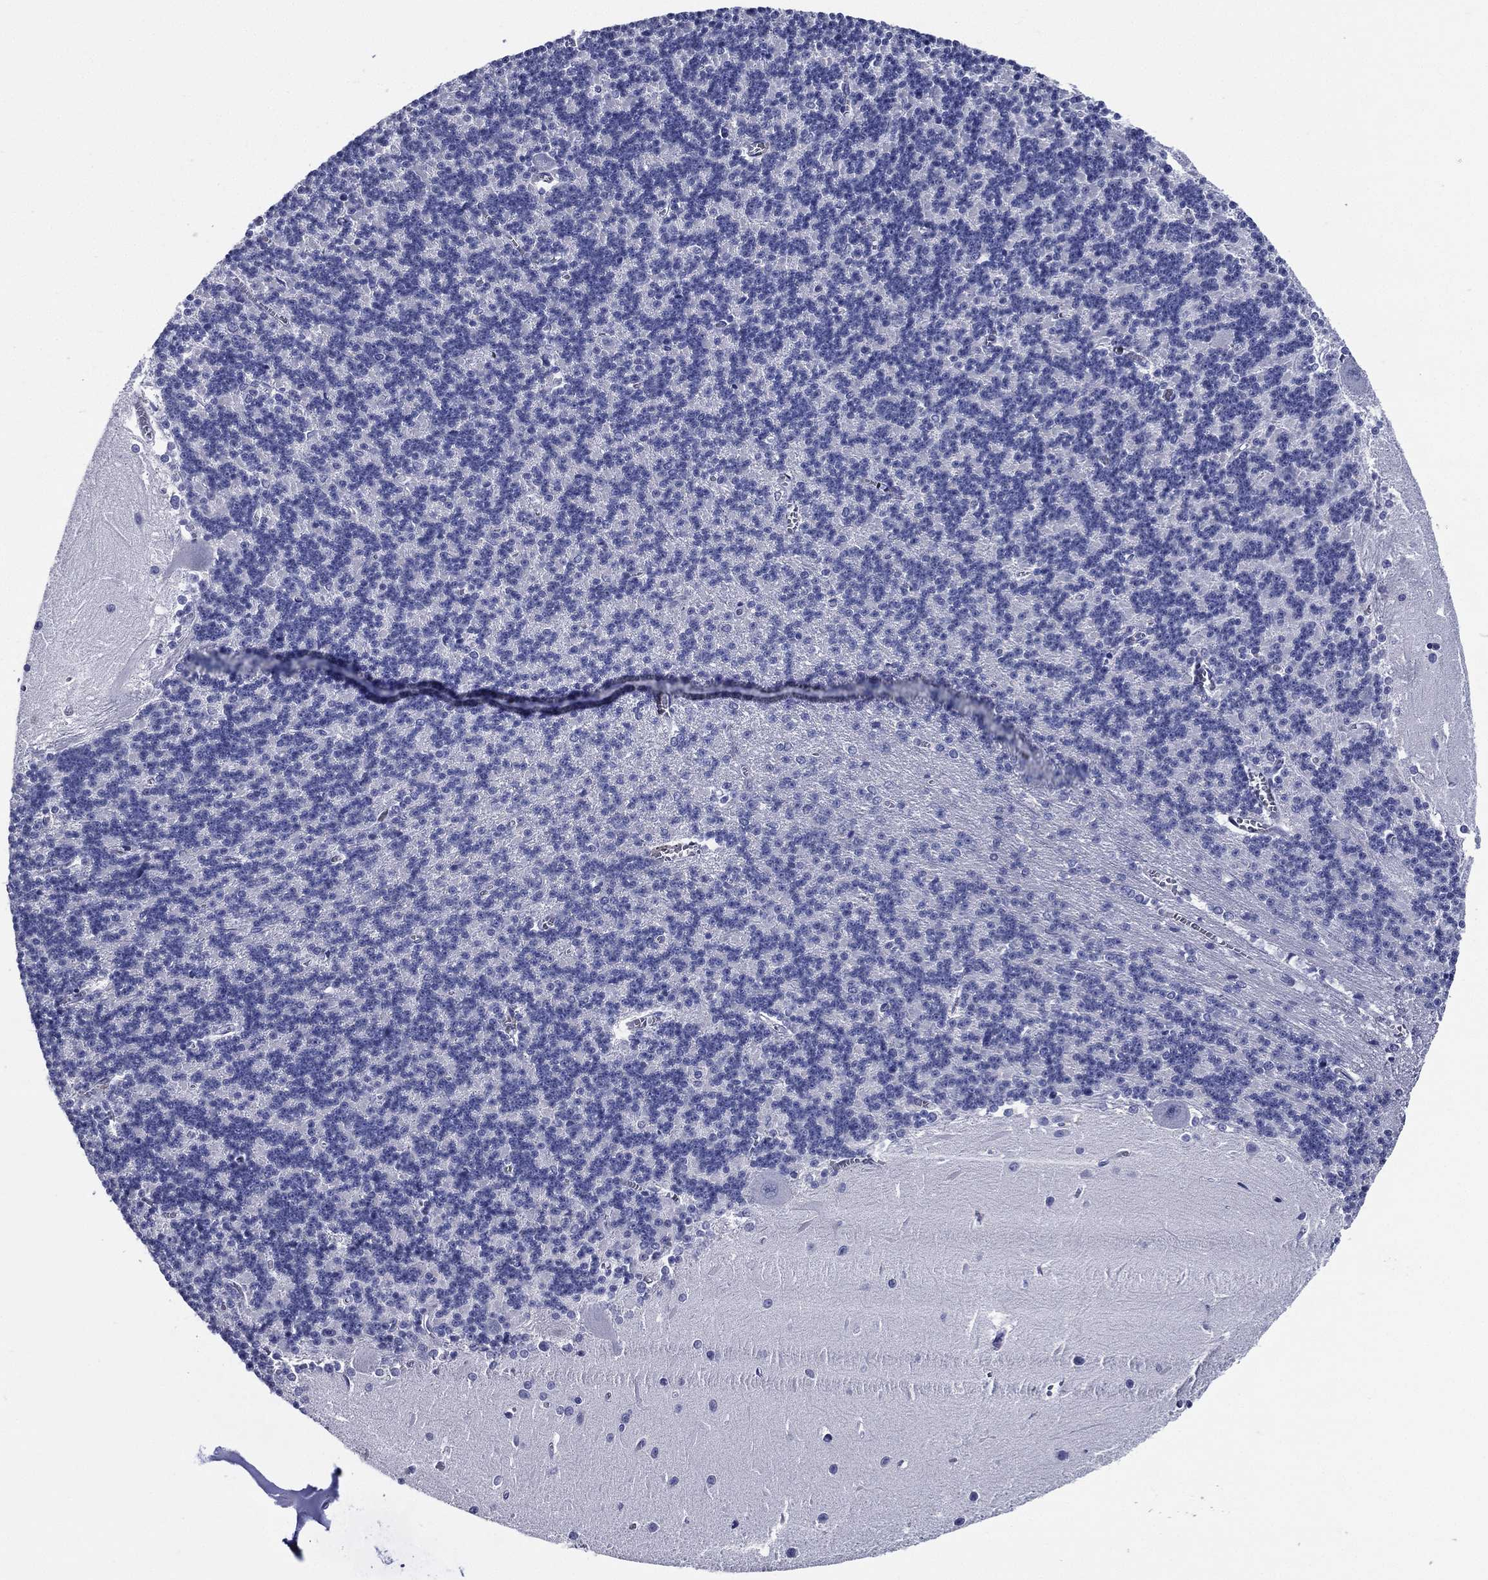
{"staining": {"intensity": "negative", "quantity": "none", "location": "none"}, "tissue": "cerebellum", "cell_type": "Cells in granular layer", "image_type": "normal", "snomed": [{"axis": "morphology", "description": "Normal tissue, NOS"}, {"axis": "topography", "description": "Cerebellum"}], "caption": "The micrograph shows no significant positivity in cells in granular layer of cerebellum.", "gene": "ACE2", "patient": {"sex": "male", "age": 37}}